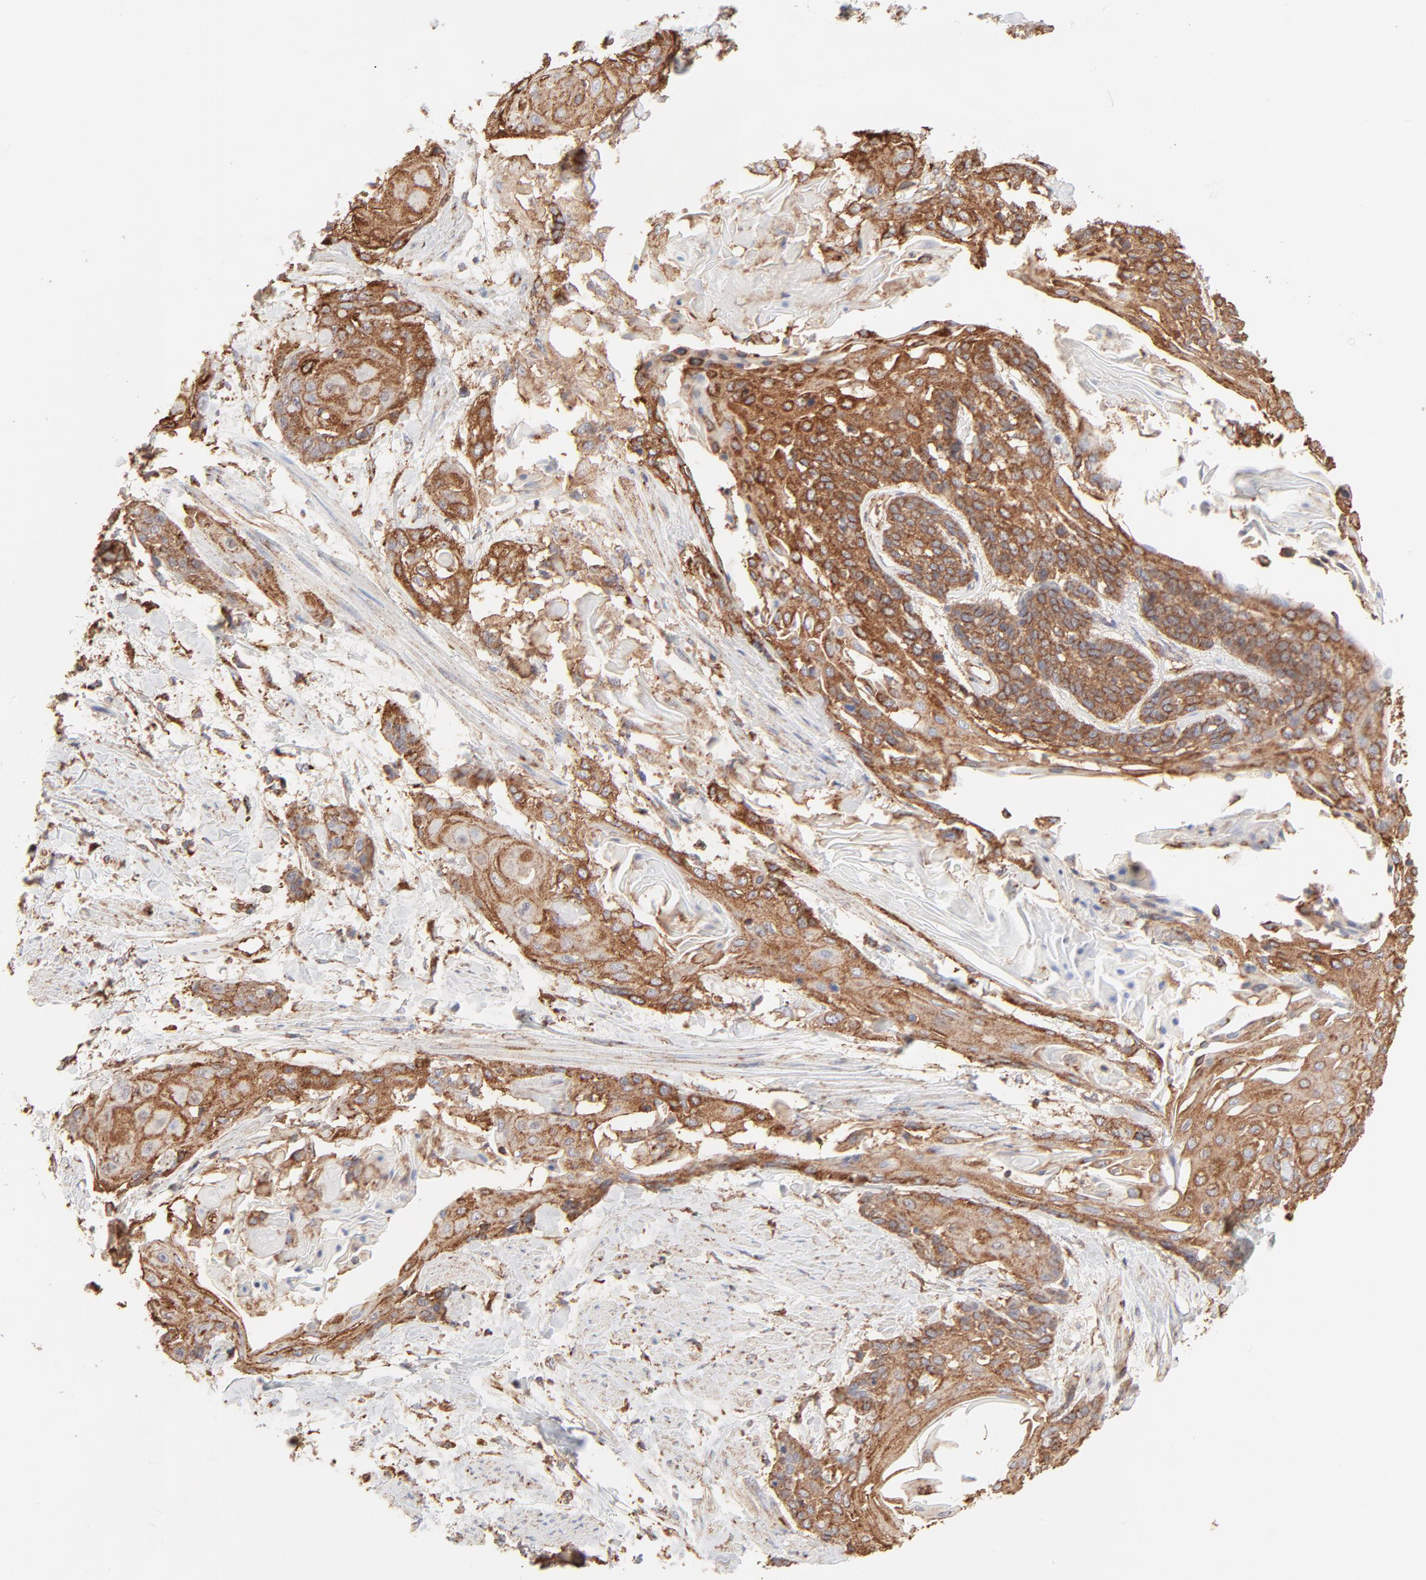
{"staining": {"intensity": "strong", "quantity": ">75%", "location": "cytoplasmic/membranous"}, "tissue": "cervical cancer", "cell_type": "Tumor cells", "image_type": "cancer", "snomed": [{"axis": "morphology", "description": "Squamous cell carcinoma, NOS"}, {"axis": "topography", "description": "Cervix"}], "caption": "This is an image of immunohistochemistry staining of cervical squamous cell carcinoma, which shows strong expression in the cytoplasmic/membranous of tumor cells.", "gene": "CLTB", "patient": {"sex": "female", "age": 57}}